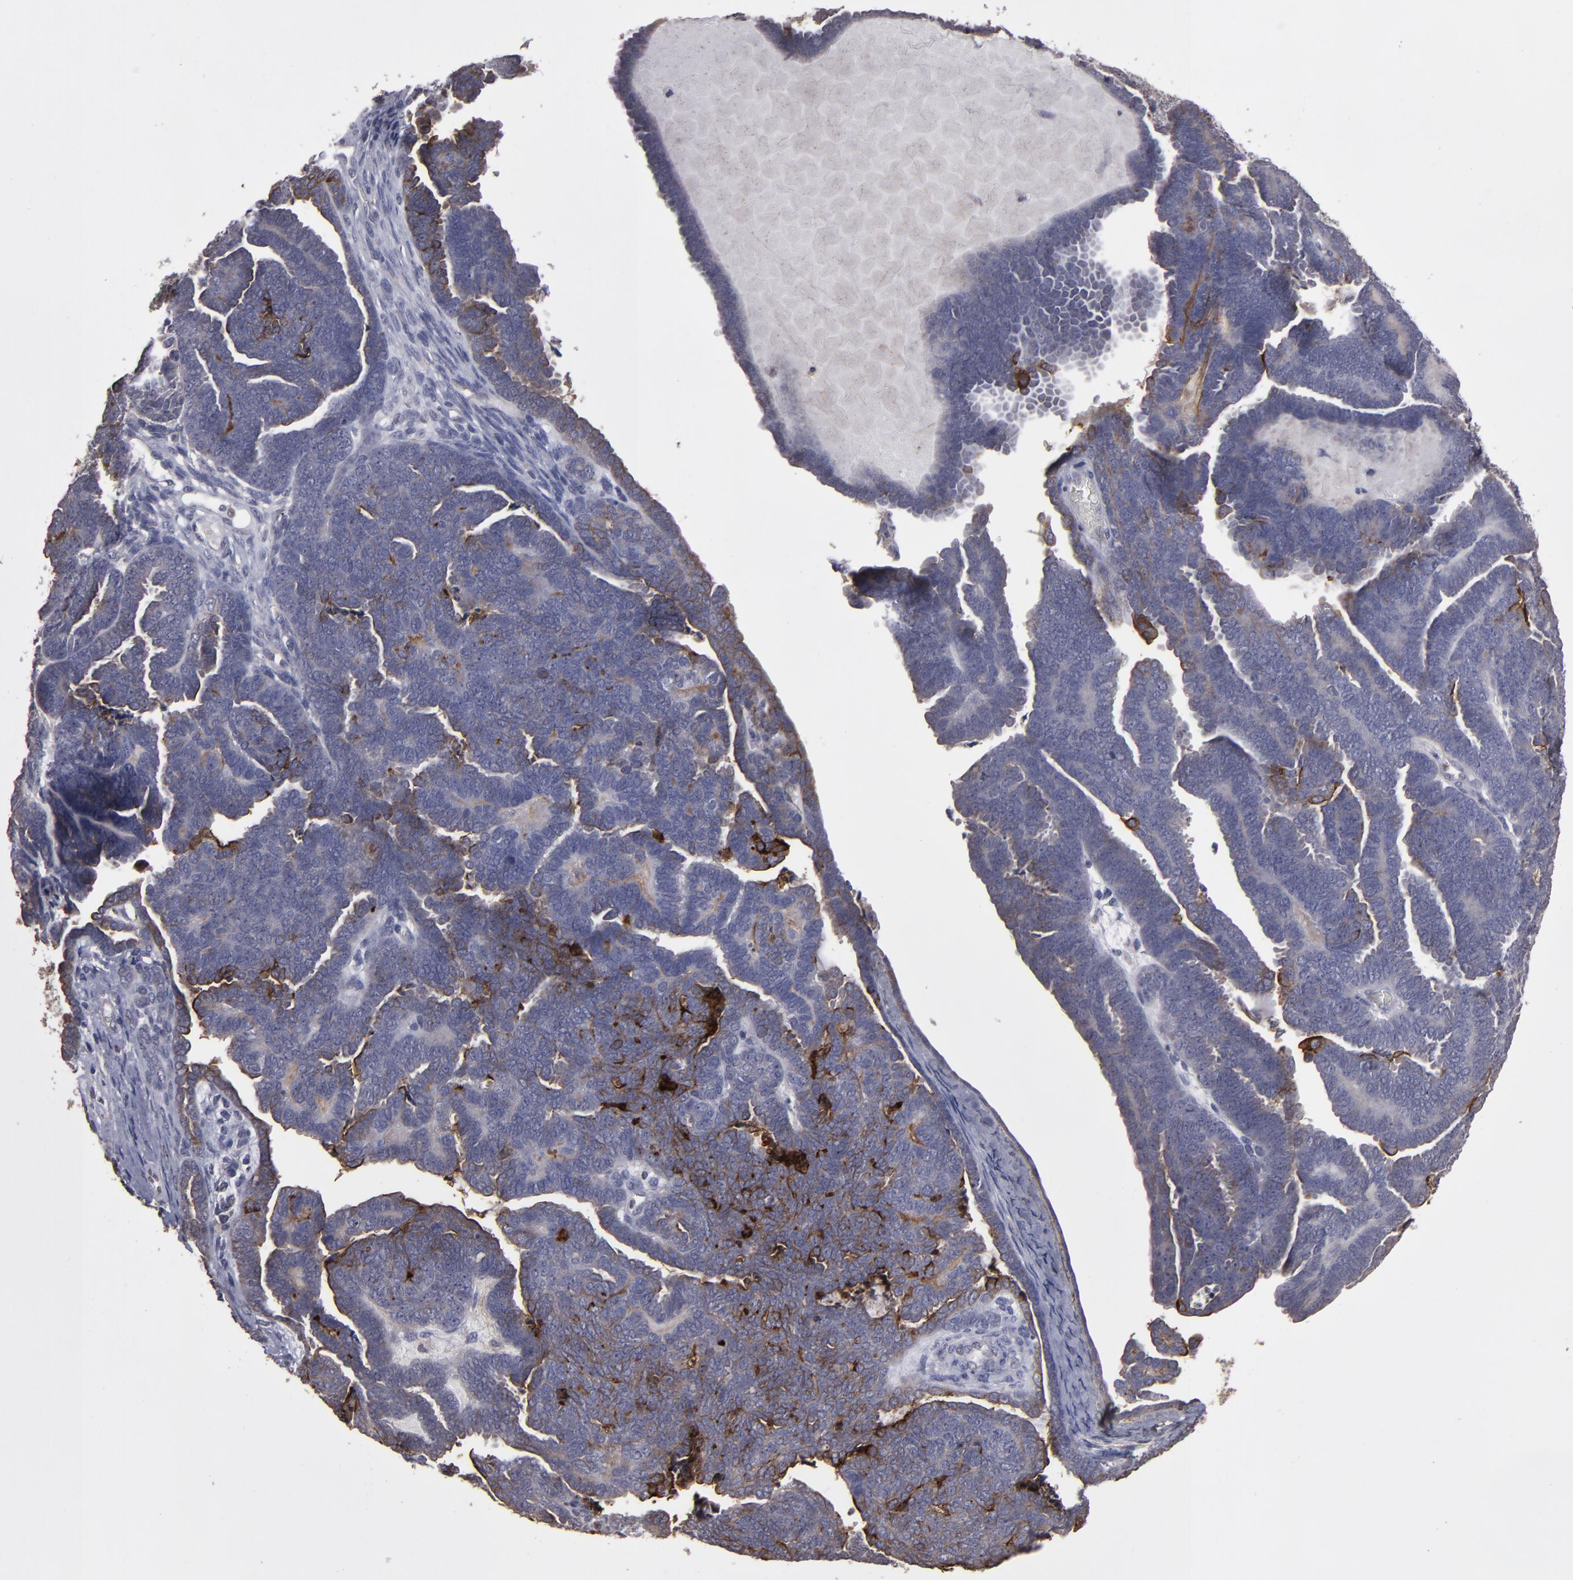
{"staining": {"intensity": "weak", "quantity": "<25%", "location": "cytoplasmic/membranous"}, "tissue": "endometrial cancer", "cell_type": "Tumor cells", "image_type": "cancer", "snomed": [{"axis": "morphology", "description": "Neoplasm, malignant, NOS"}, {"axis": "topography", "description": "Endometrium"}], "caption": "Human endometrial cancer stained for a protein using immunohistochemistry (IHC) shows no expression in tumor cells.", "gene": "CD55", "patient": {"sex": "female", "age": 74}}